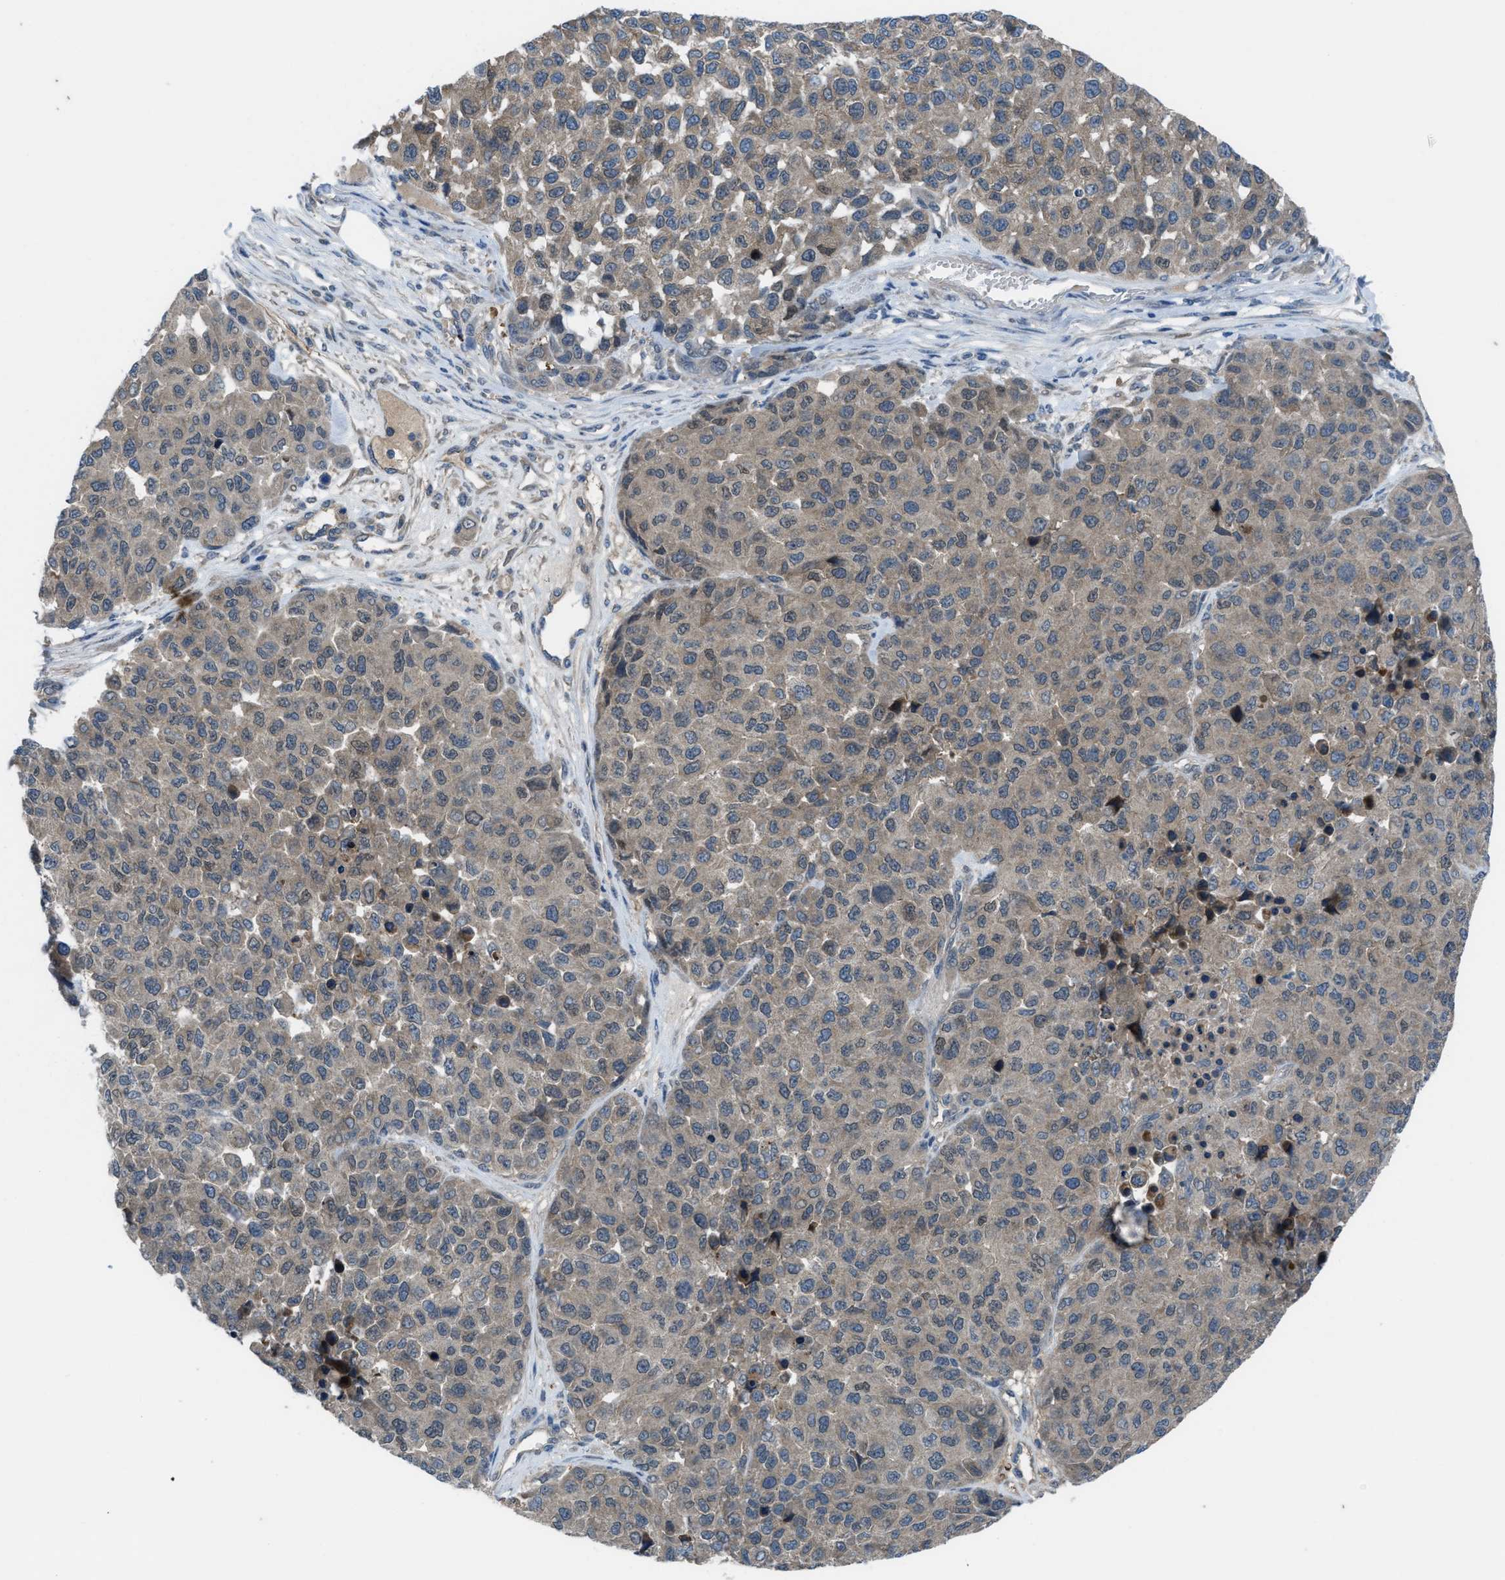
{"staining": {"intensity": "weak", "quantity": ">75%", "location": "cytoplasmic/membranous"}, "tissue": "melanoma", "cell_type": "Tumor cells", "image_type": "cancer", "snomed": [{"axis": "morphology", "description": "Malignant melanoma, NOS"}, {"axis": "topography", "description": "Skin"}], "caption": "The photomicrograph exhibits a brown stain indicating the presence of a protein in the cytoplasmic/membranous of tumor cells in malignant melanoma.", "gene": "BAZ2B", "patient": {"sex": "male", "age": 62}}